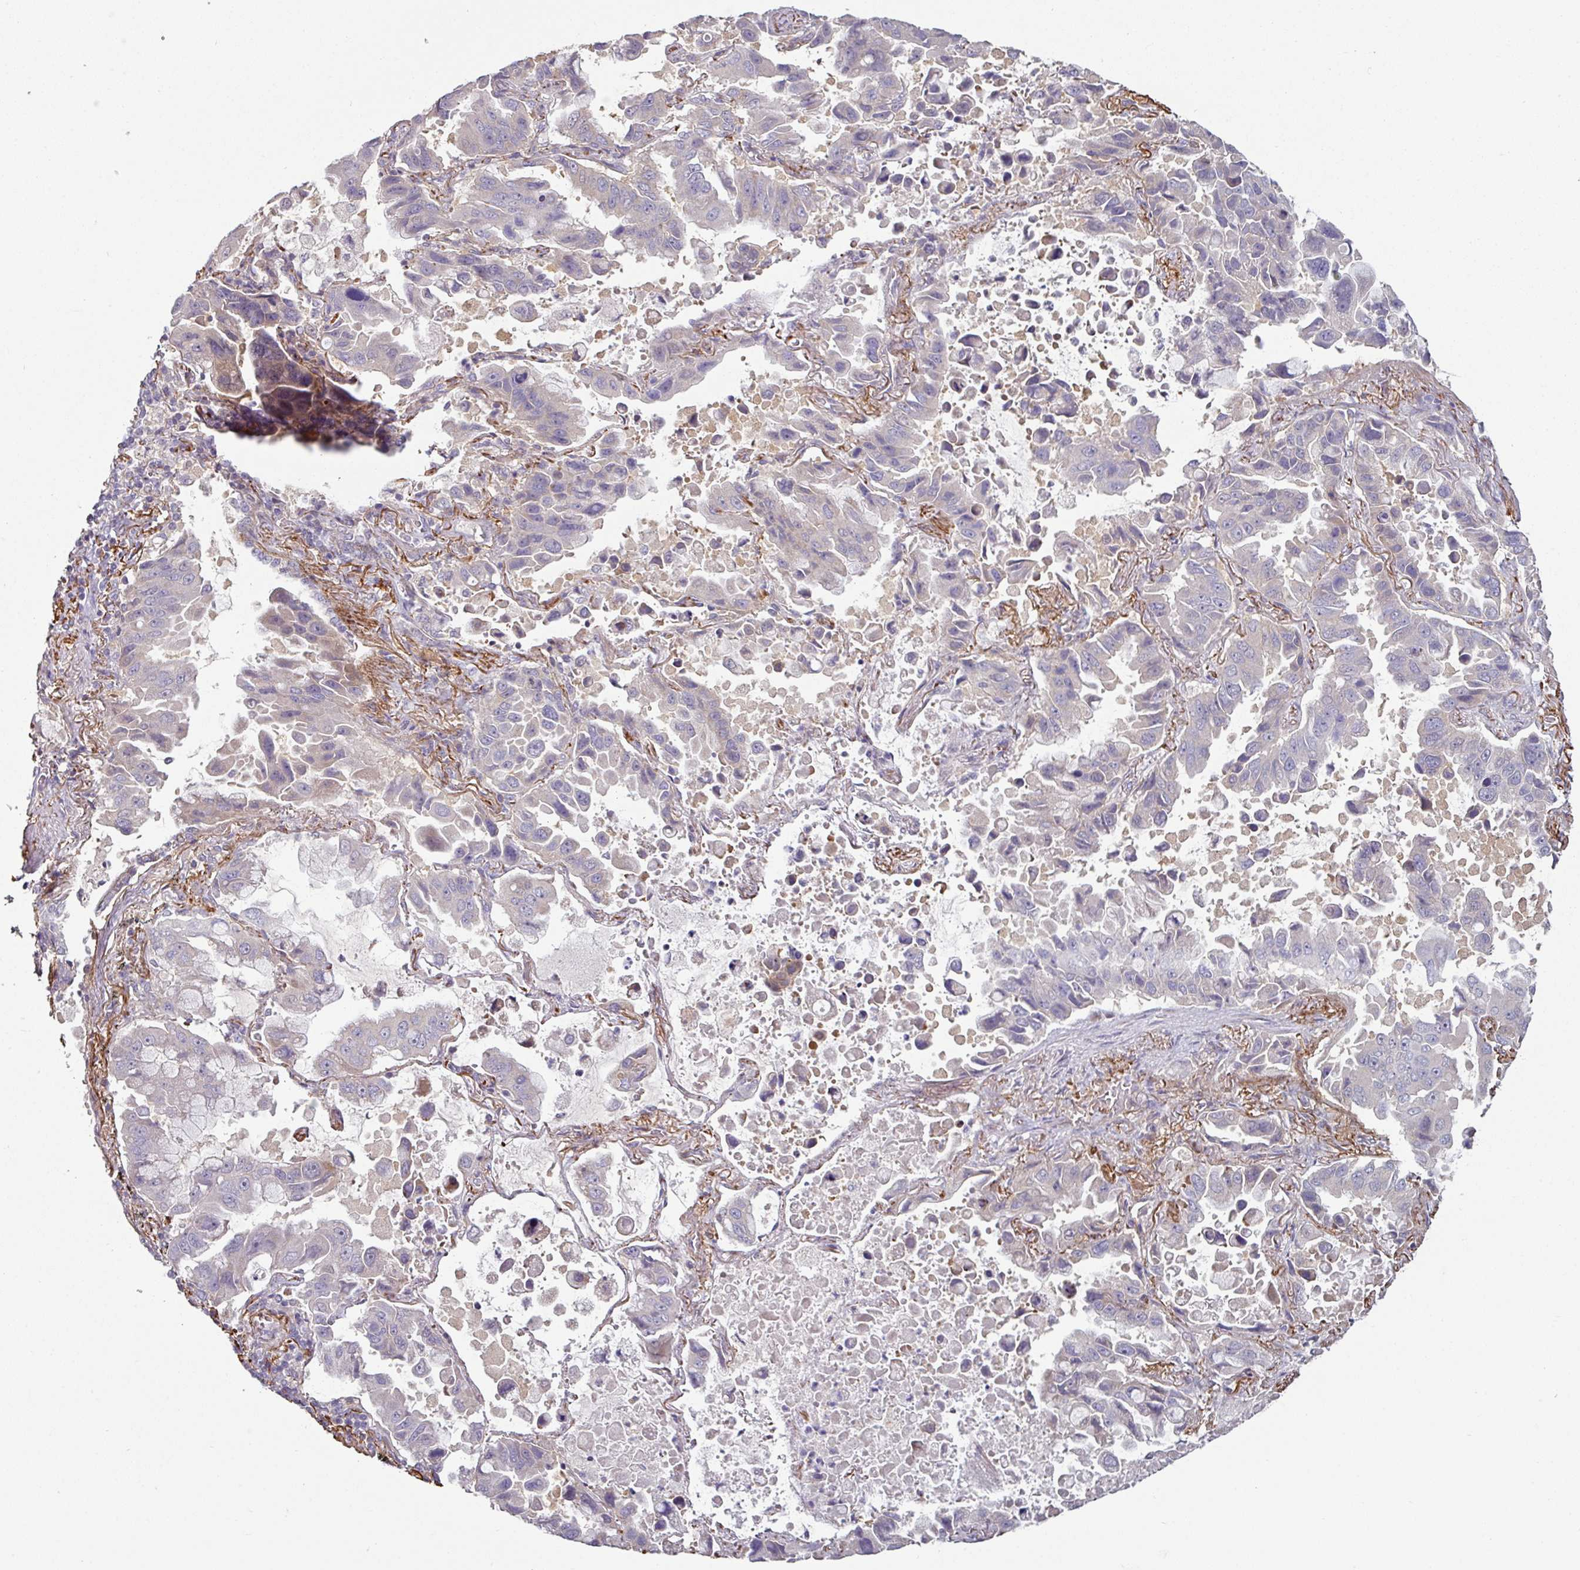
{"staining": {"intensity": "negative", "quantity": "none", "location": "none"}, "tissue": "lung cancer", "cell_type": "Tumor cells", "image_type": "cancer", "snomed": [{"axis": "morphology", "description": "Adenocarcinoma, NOS"}, {"axis": "topography", "description": "Lung"}], "caption": "Lung adenocarcinoma was stained to show a protein in brown. There is no significant positivity in tumor cells. (Stains: DAB immunohistochemistry (IHC) with hematoxylin counter stain, Microscopy: brightfield microscopy at high magnification).", "gene": "MTMR14", "patient": {"sex": "male", "age": 64}}